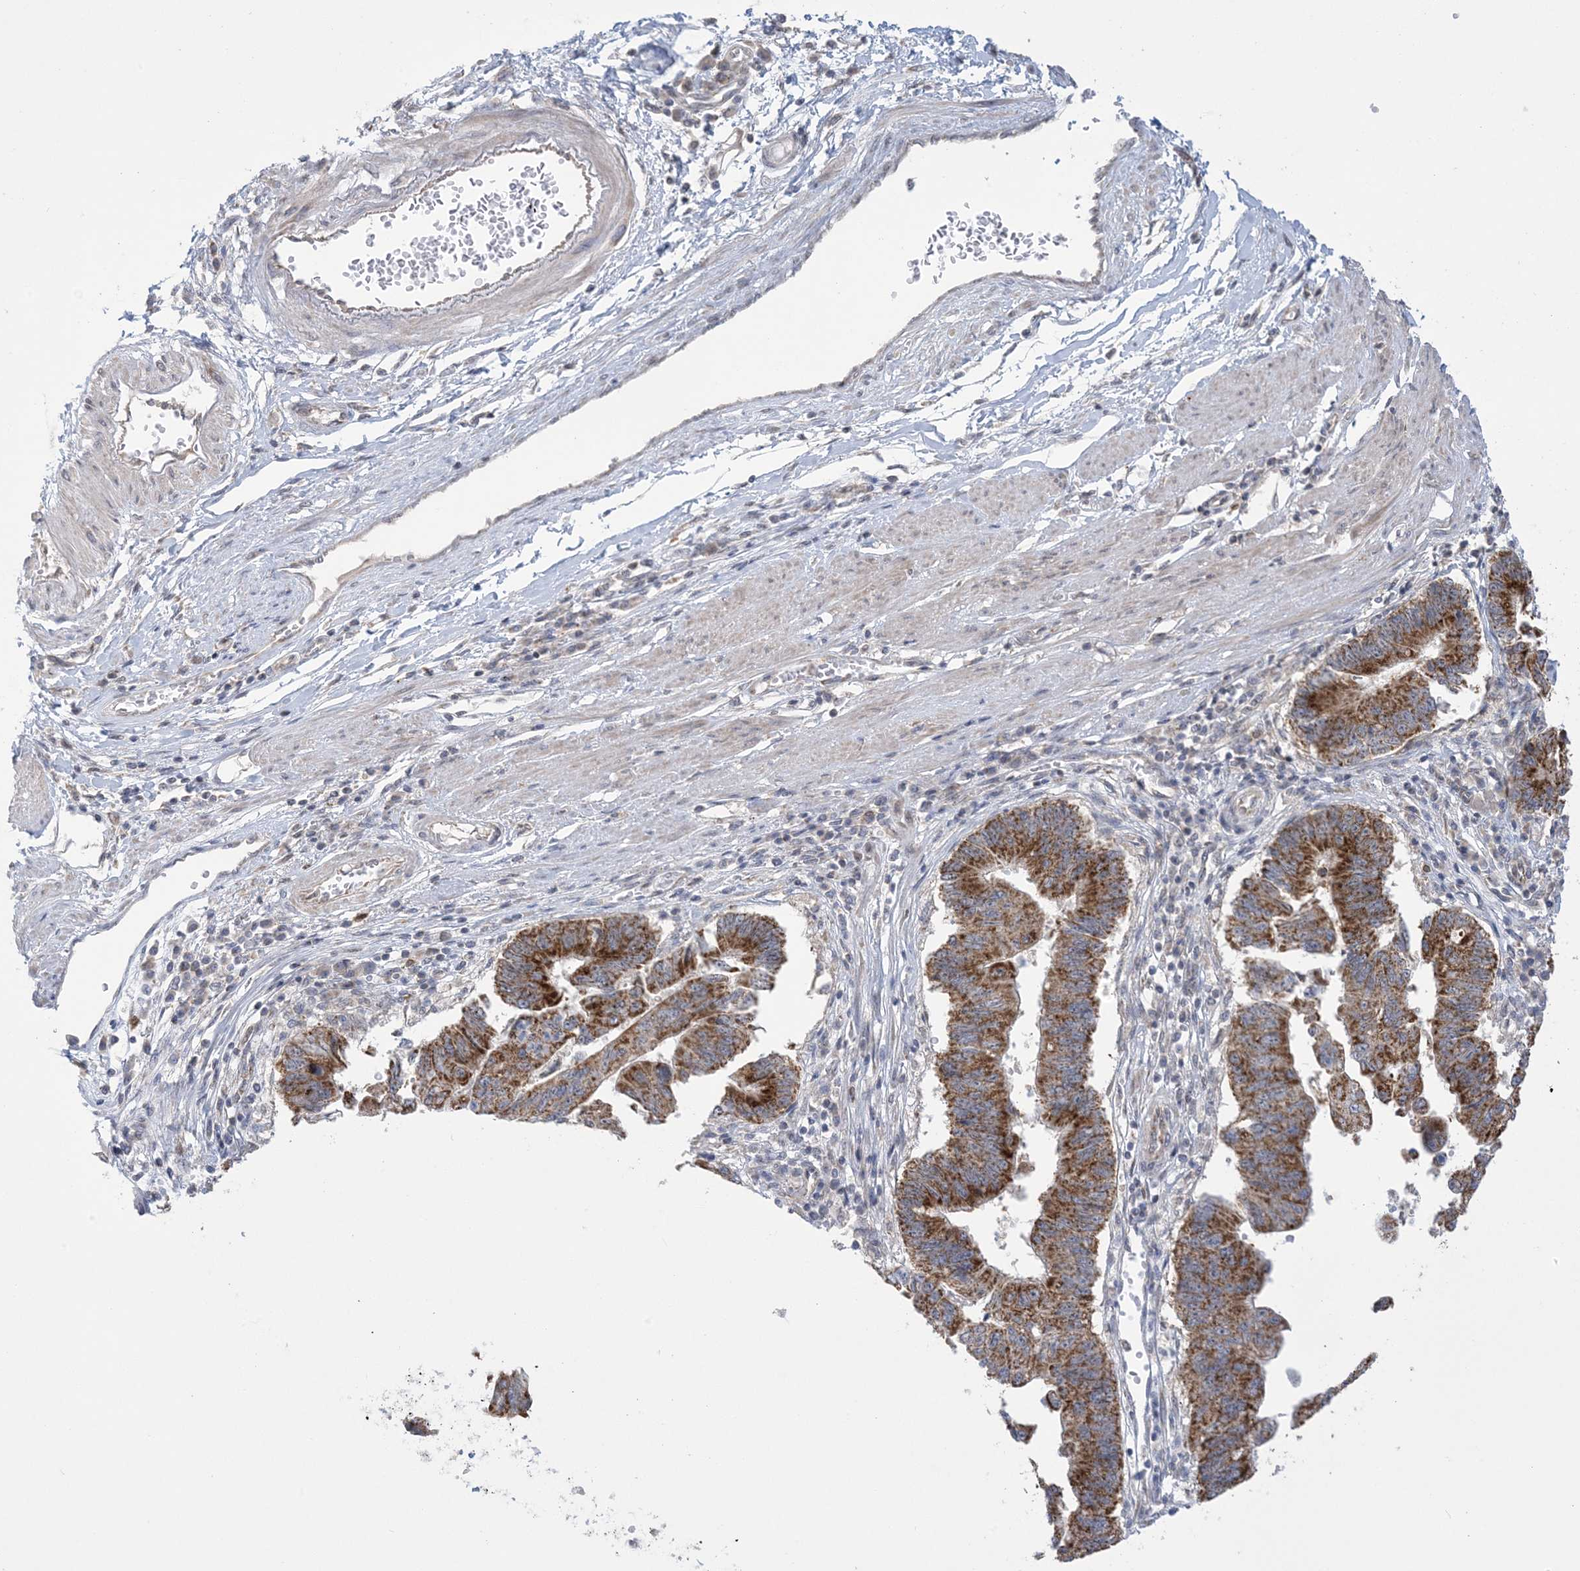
{"staining": {"intensity": "moderate", "quantity": ">75%", "location": "cytoplasmic/membranous"}, "tissue": "stomach cancer", "cell_type": "Tumor cells", "image_type": "cancer", "snomed": [{"axis": "morphology", "description": "Adenocarcinoma, NOS"}, {"axis": "topography", "description": "Stomach"}], "caption": "Stomach cancer stained with a protein marker demonstrates moderate staining in tumor cells.", "gene": "TRMT10C", "patient": {"sex": "male", "age": 59}}